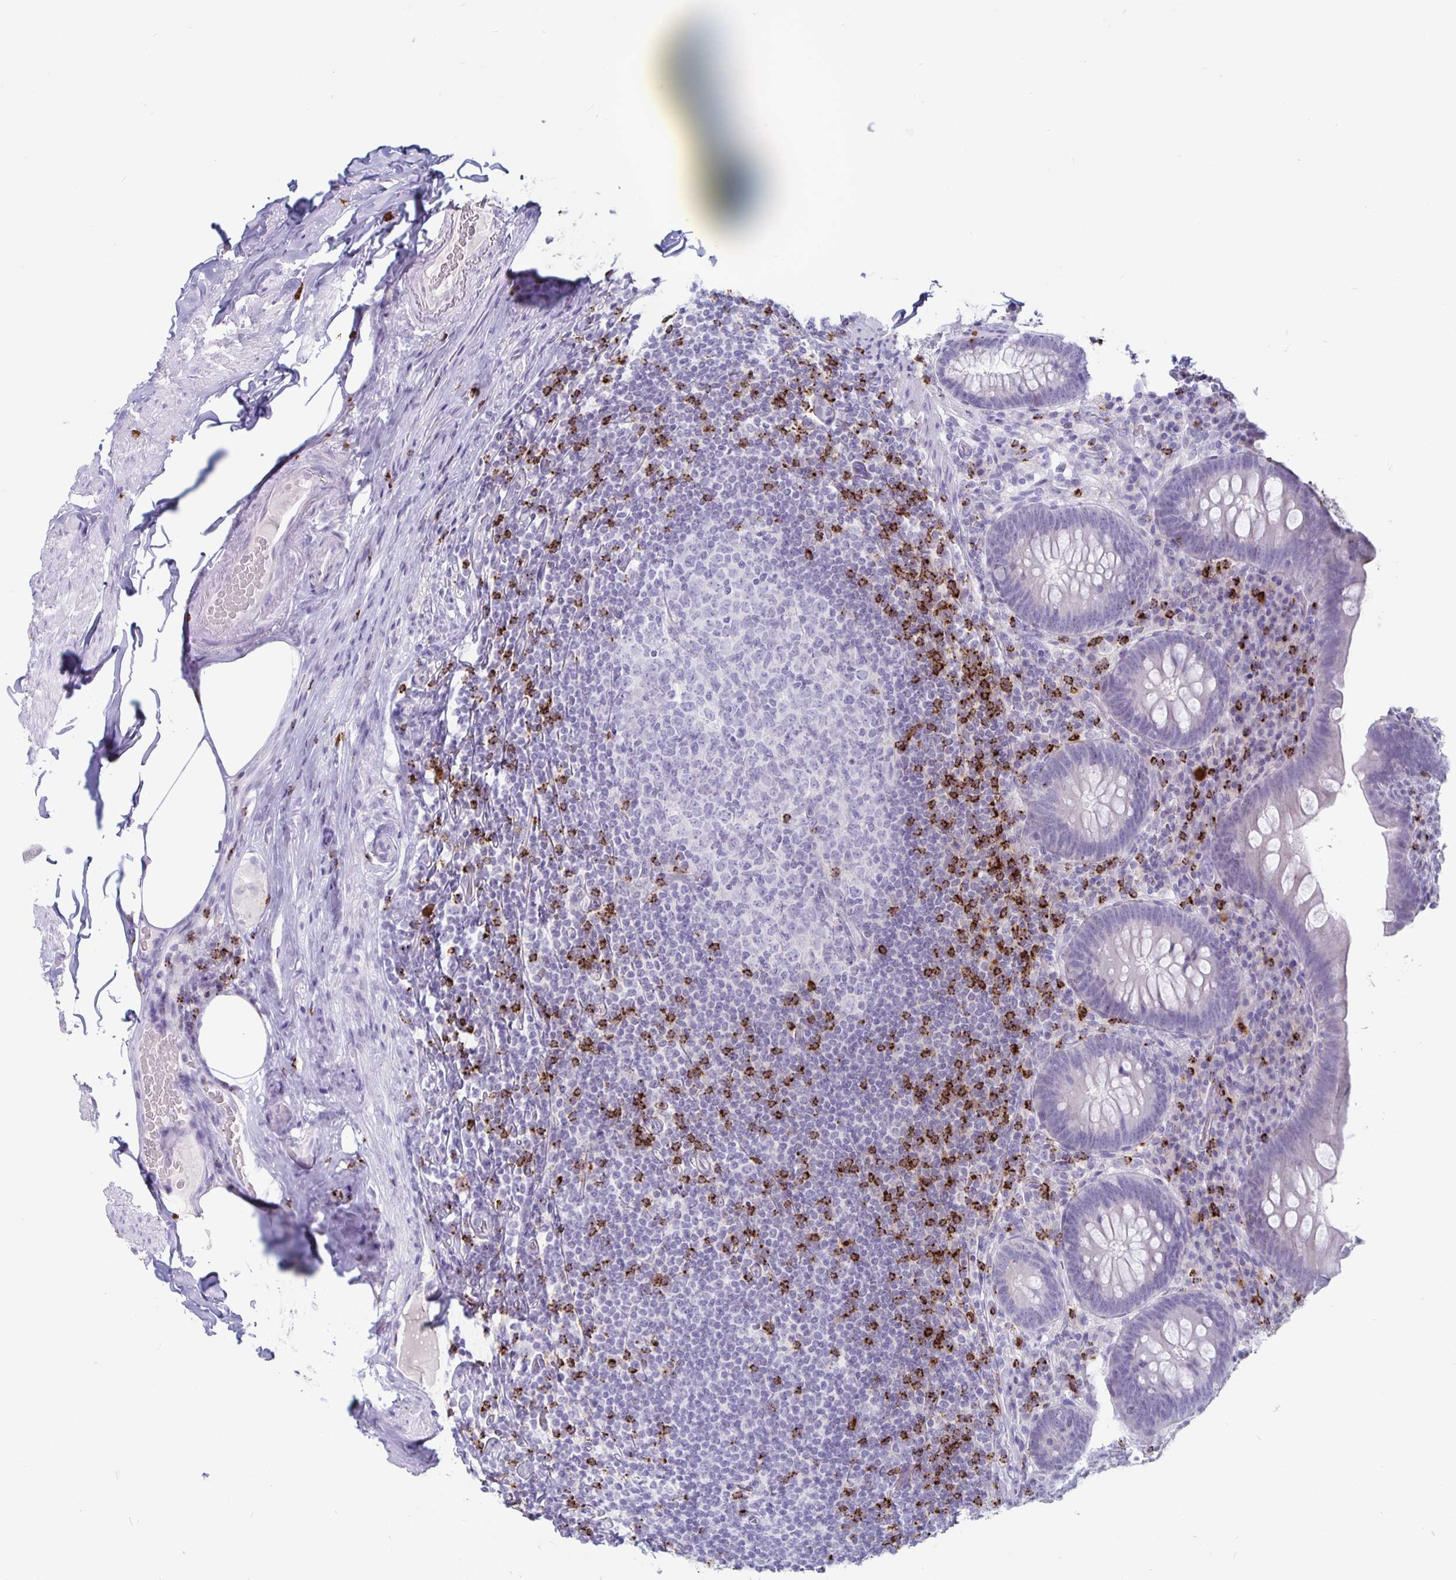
{"staining": {"intensity": "negative", "quantity": "none", "location": "none"}, "tissue": "appendix", "cell_type": "Glandular cells", "image_type": "normal", "snomed": [{"axis": "morphology", "description": "Normal tissue, NOS"}, {"axis": "topography", "description": "Appendix"}], "caption": "High power microscopy photomicrograph of an immunohistochemistry (IHC) micrograph of normal appendix, revealing no significant expression in glandular cells. Nuclei are stained in blue.", "gene": "GZMK", "patient": {"sex": "male", "age": 71}}